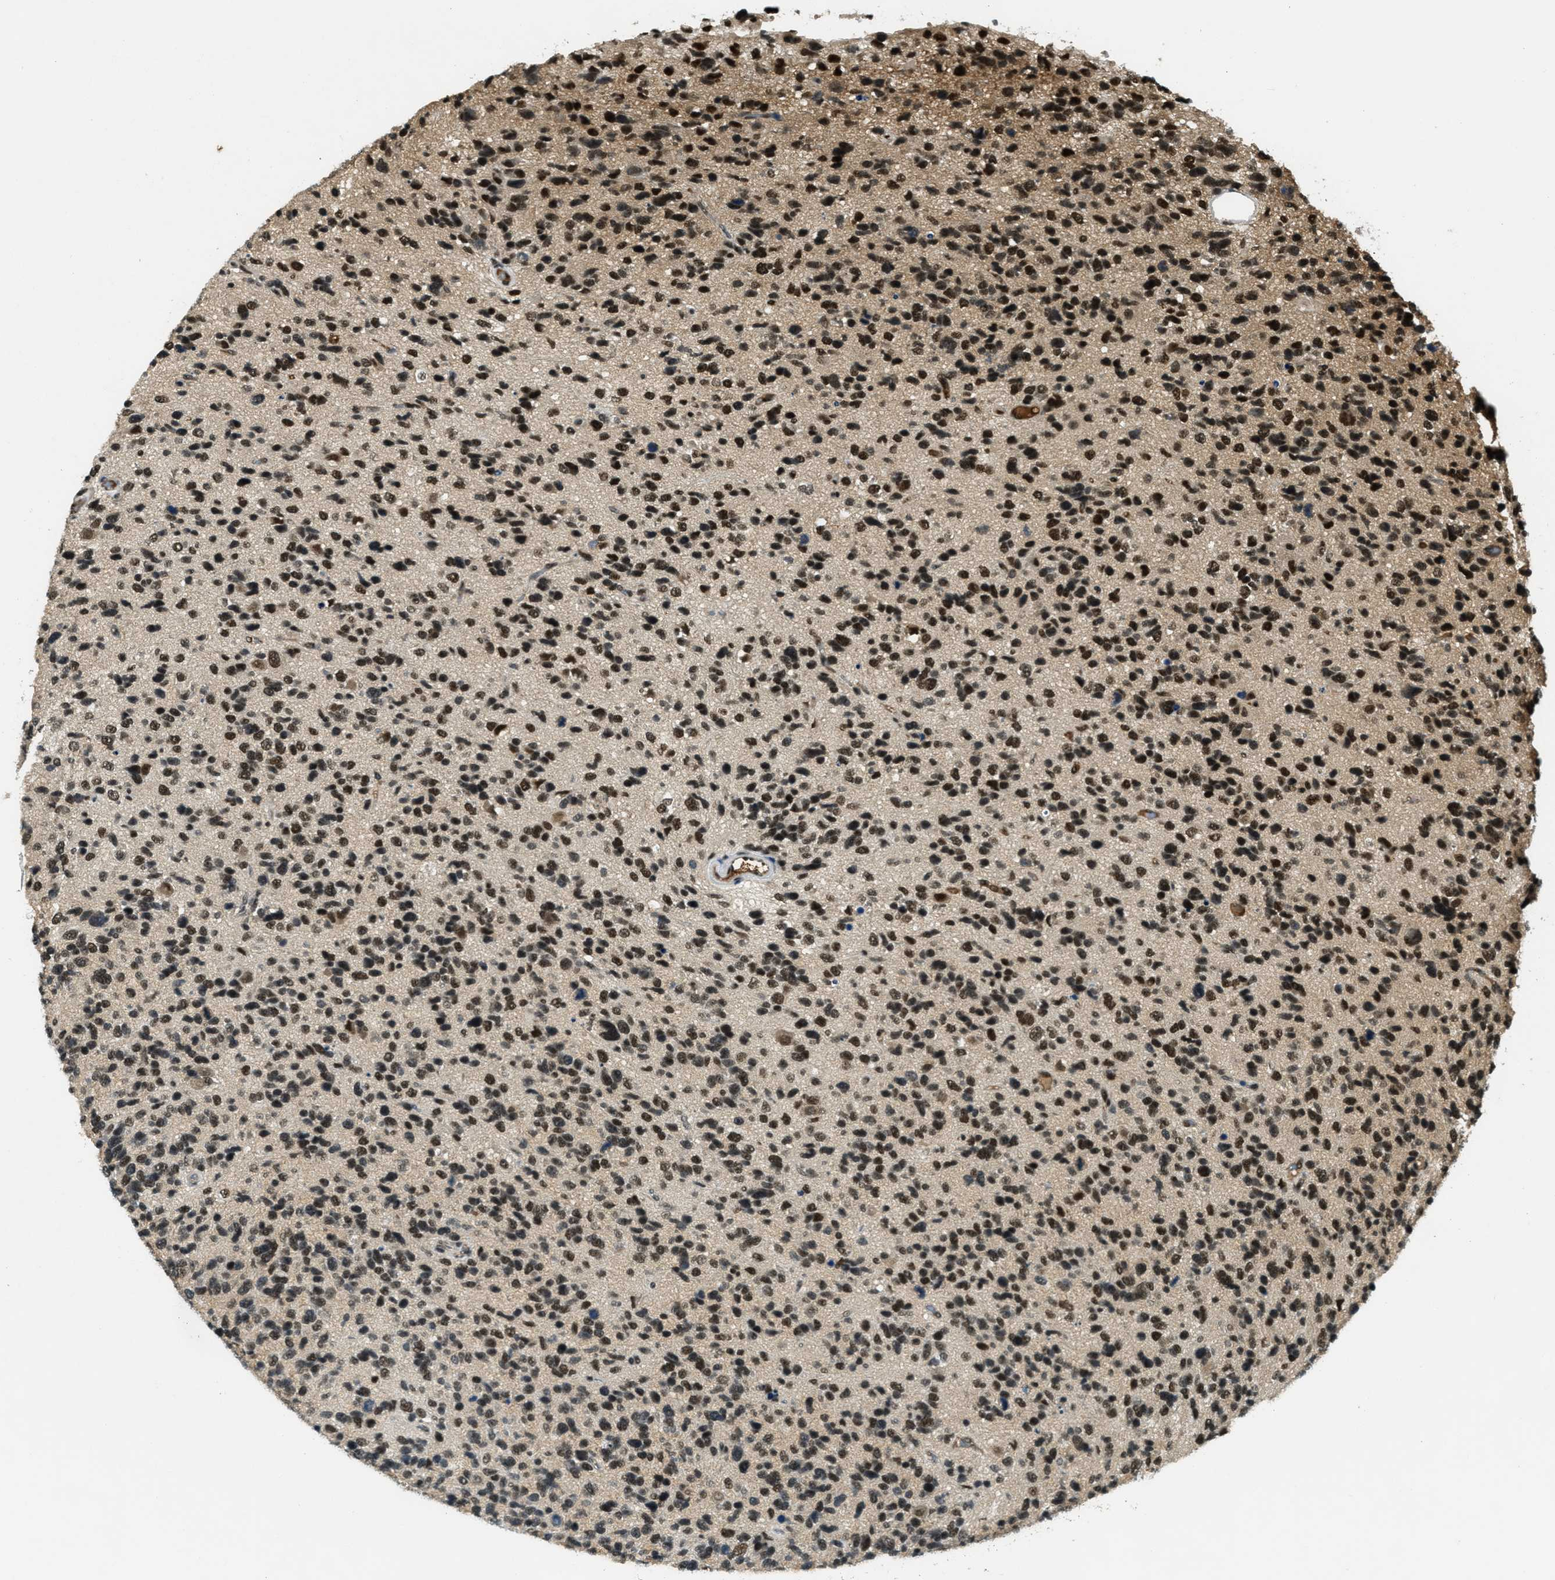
{"staining": {"intensity": "strong", "quantity": ">75%", "location": "nuclear"}, "tissue": "glioma", "cell_type": "Tumor cells", "image_type": "cancer", "snomed": [{"axis": "morphology", "description": "Glioma, malignant, High grade"}, {"axis": "topography", "description": "Brain"}], "caption": "Glioma tissue reveals strong nuclear expression in about >75% of tumor cells", "gene": "ZNF148", "patient": {"sex": "female", "age": 58}}